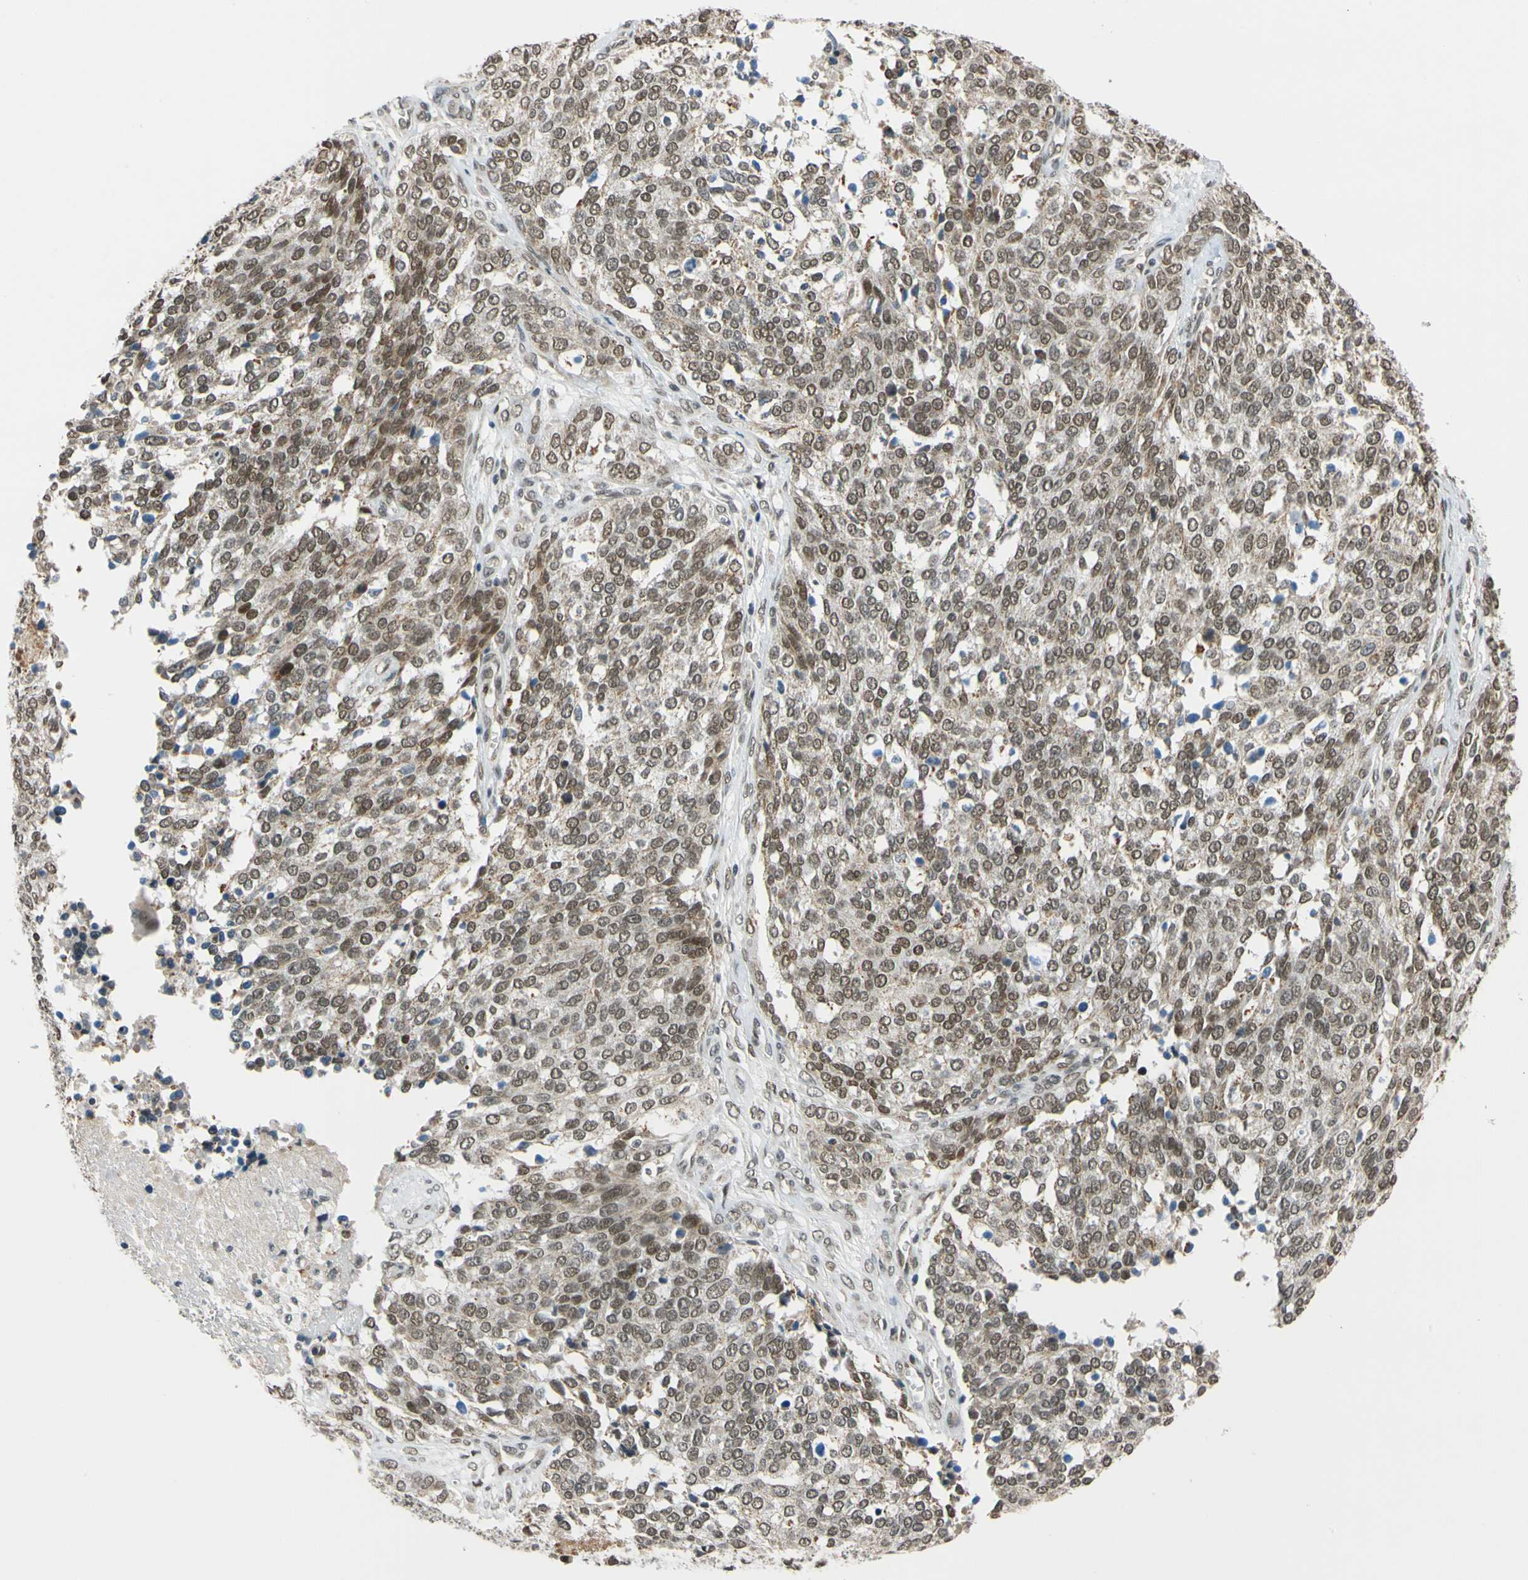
{"staining": {"intensity": "moderate", "quantity": ">75%", "location": "cytoplasmic/membranous,nuclear"}, "tissue": "ovarian cancer", "cell_type": "Tumor cells", "image_type": "cancer", "snomed": [{"axis": "morphology", "description": "Cystadenocarcinoma, serous, NOS"}, {"axis": "topography", "description": "Ovary"}], "caption": "A brown stain highlights moderate cytoplasmic/membranous and nuclear staining of a protein in human ovarian cancer tumor cells.", "gene": "POGZ", "patient": {"sex": "female", "age": 44}}